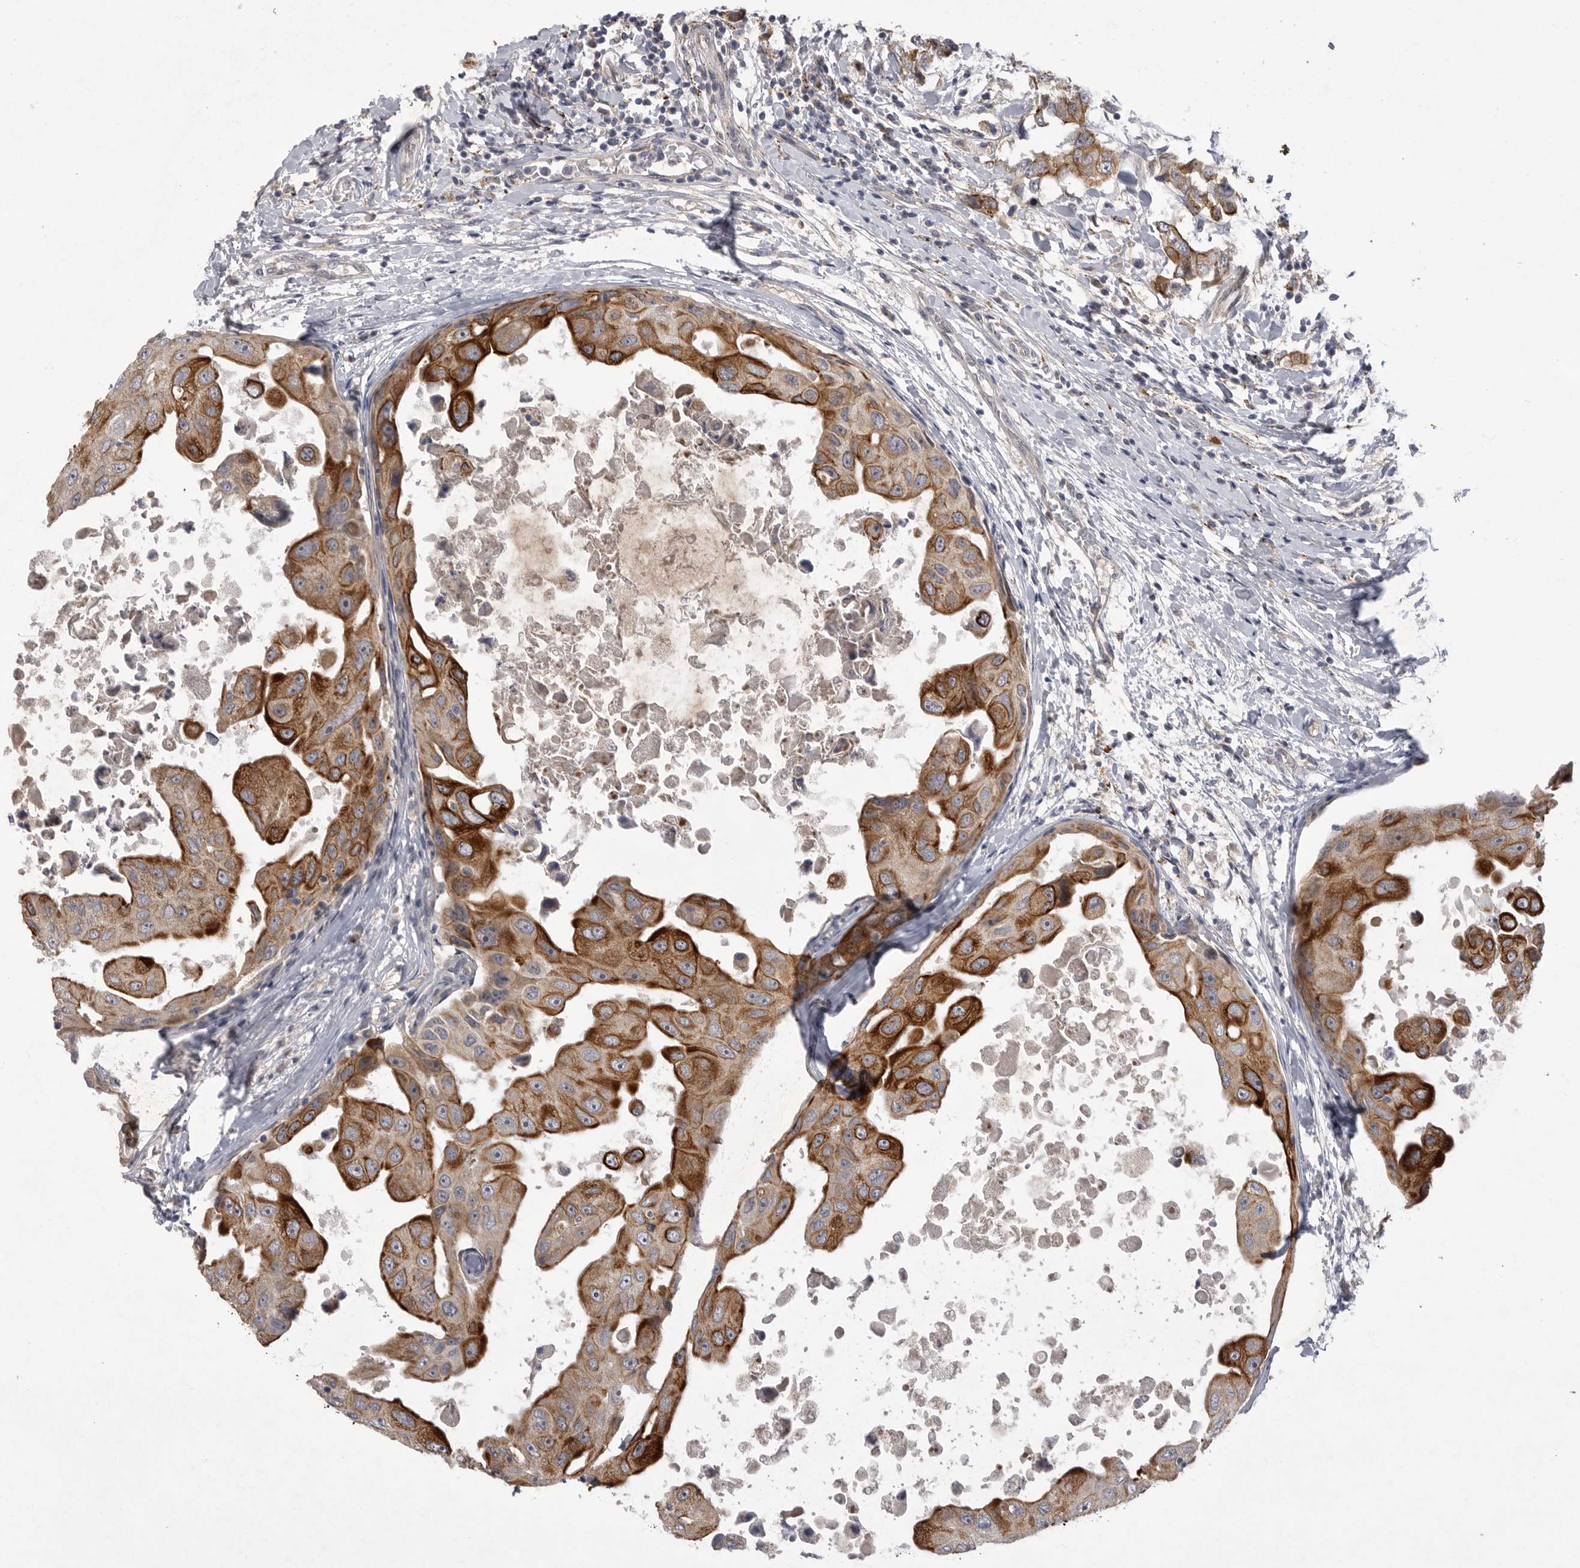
{"staining": {"intensity": "strong", "quantity": "25%-75%", "location": "cytoplasmic/membranous"}, "tissue": "breast cancer", "cell_type": "Tumor cells", "image_type": "cancer", "snomed": [{"axis": "morphology", "description": "Duct carcinoma"}, {"axis": "topography", "description": "Breast"}], "caption": "Breast cancer (invasive ductal carcinoma) was stained to show a protein in brown. There is high levels of strong cytoplasmic/membranous staining in about 25%-75% of tumor cells. (Brightfield microscopy of DAB IHC at high magnification).", "gene": "DHDDS", "patient": {"sex": "female", "age": 27}}